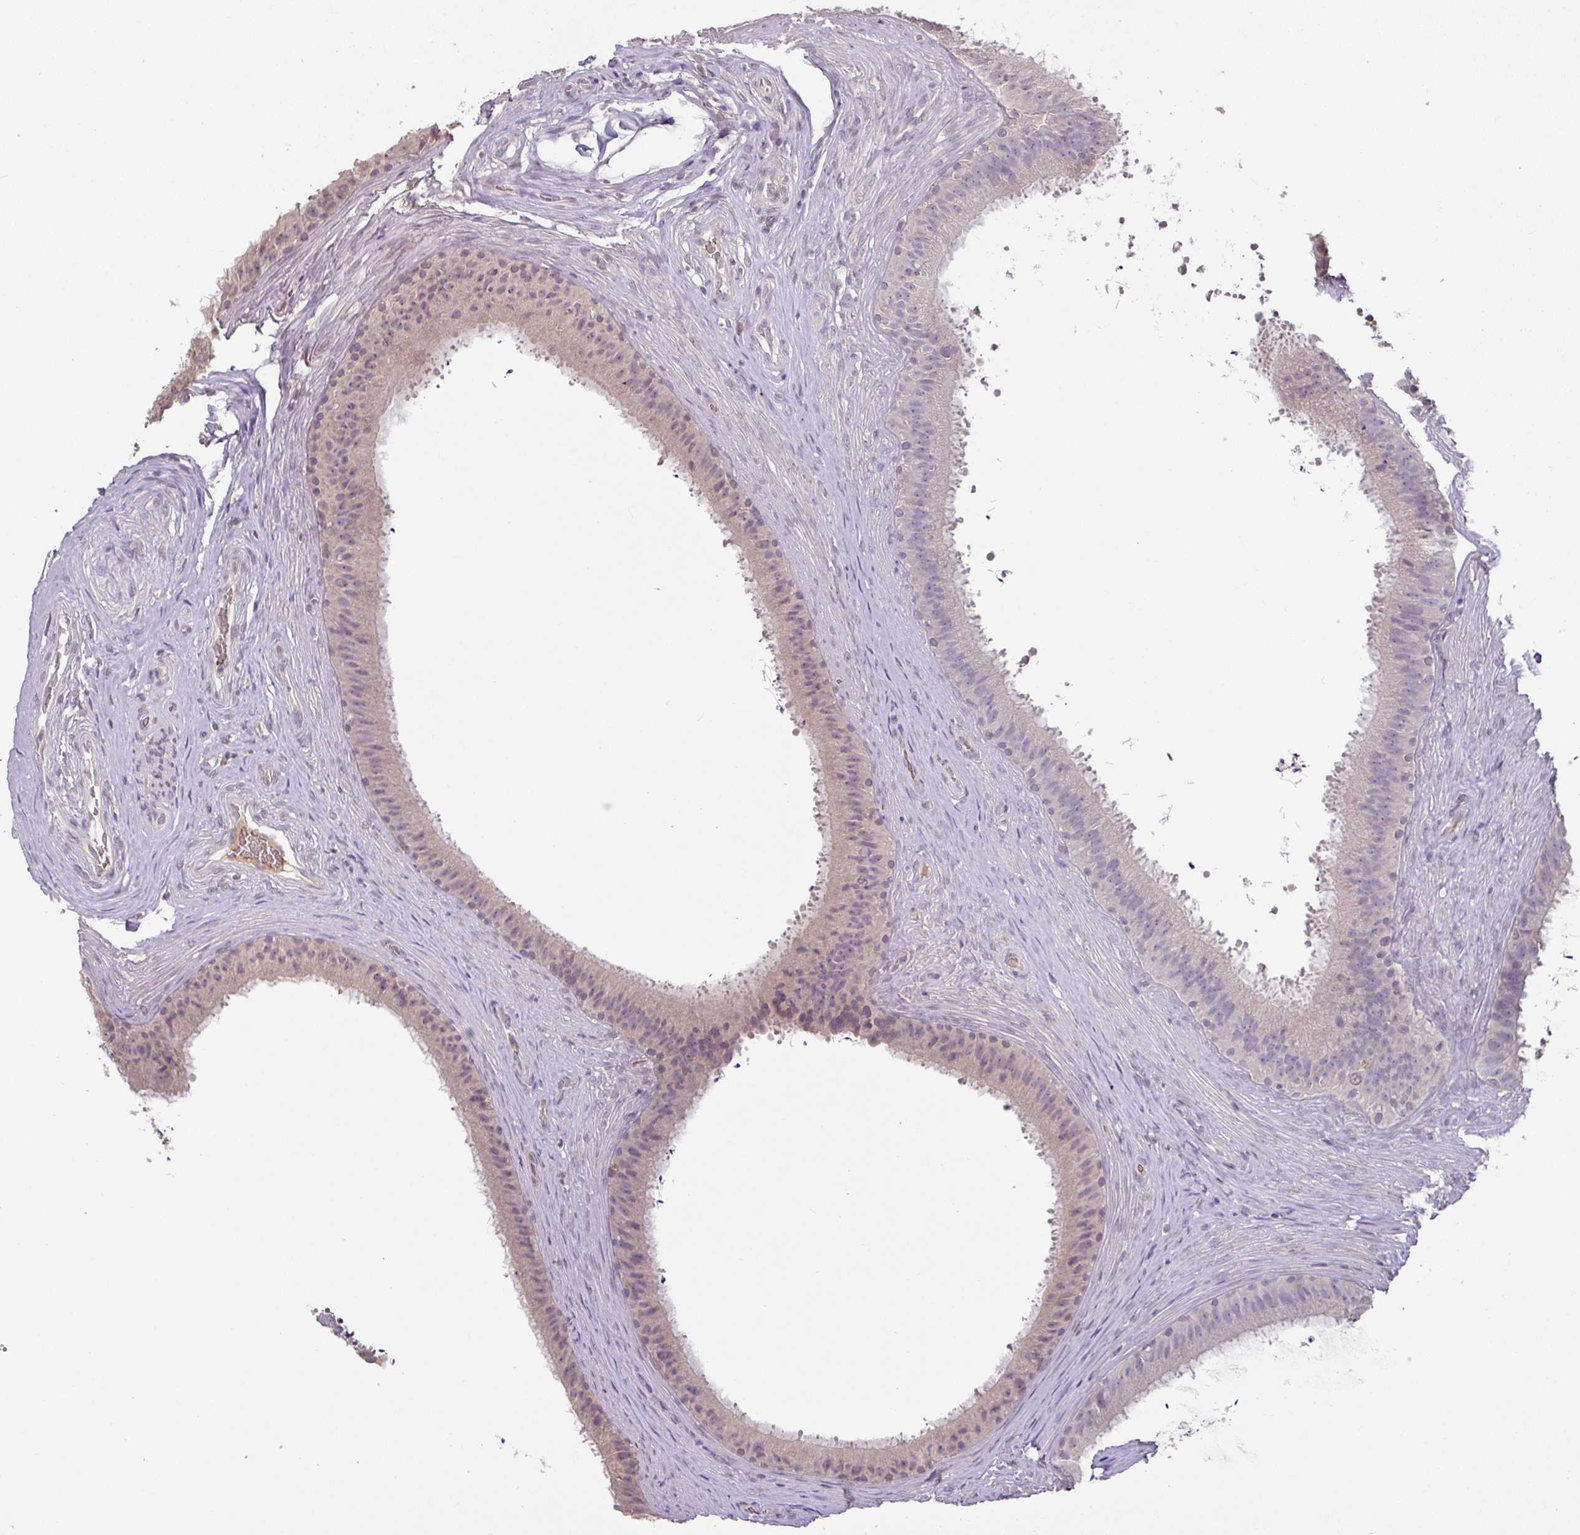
{"staining": {"intensity": "weak", "quantity": "<25%", "location": "cytoplasmic/membranous"}, "tissue": "epididymis", "cell_type": "Glandular cells", "image_type": "normal", "snomed": [{"axis": "morphology", "description": "Normal tissue, NOS"}, {"axis": "topography", "description": "Testis"}, {"axis": "topography", "description": "Epididymis"}], "caption": "Immunohistochemistry of benign human epididymis demonstrates no staining in glandular cells.", "gene": "SLC5A10", "patient": {"sex": "male", "age": 41}}